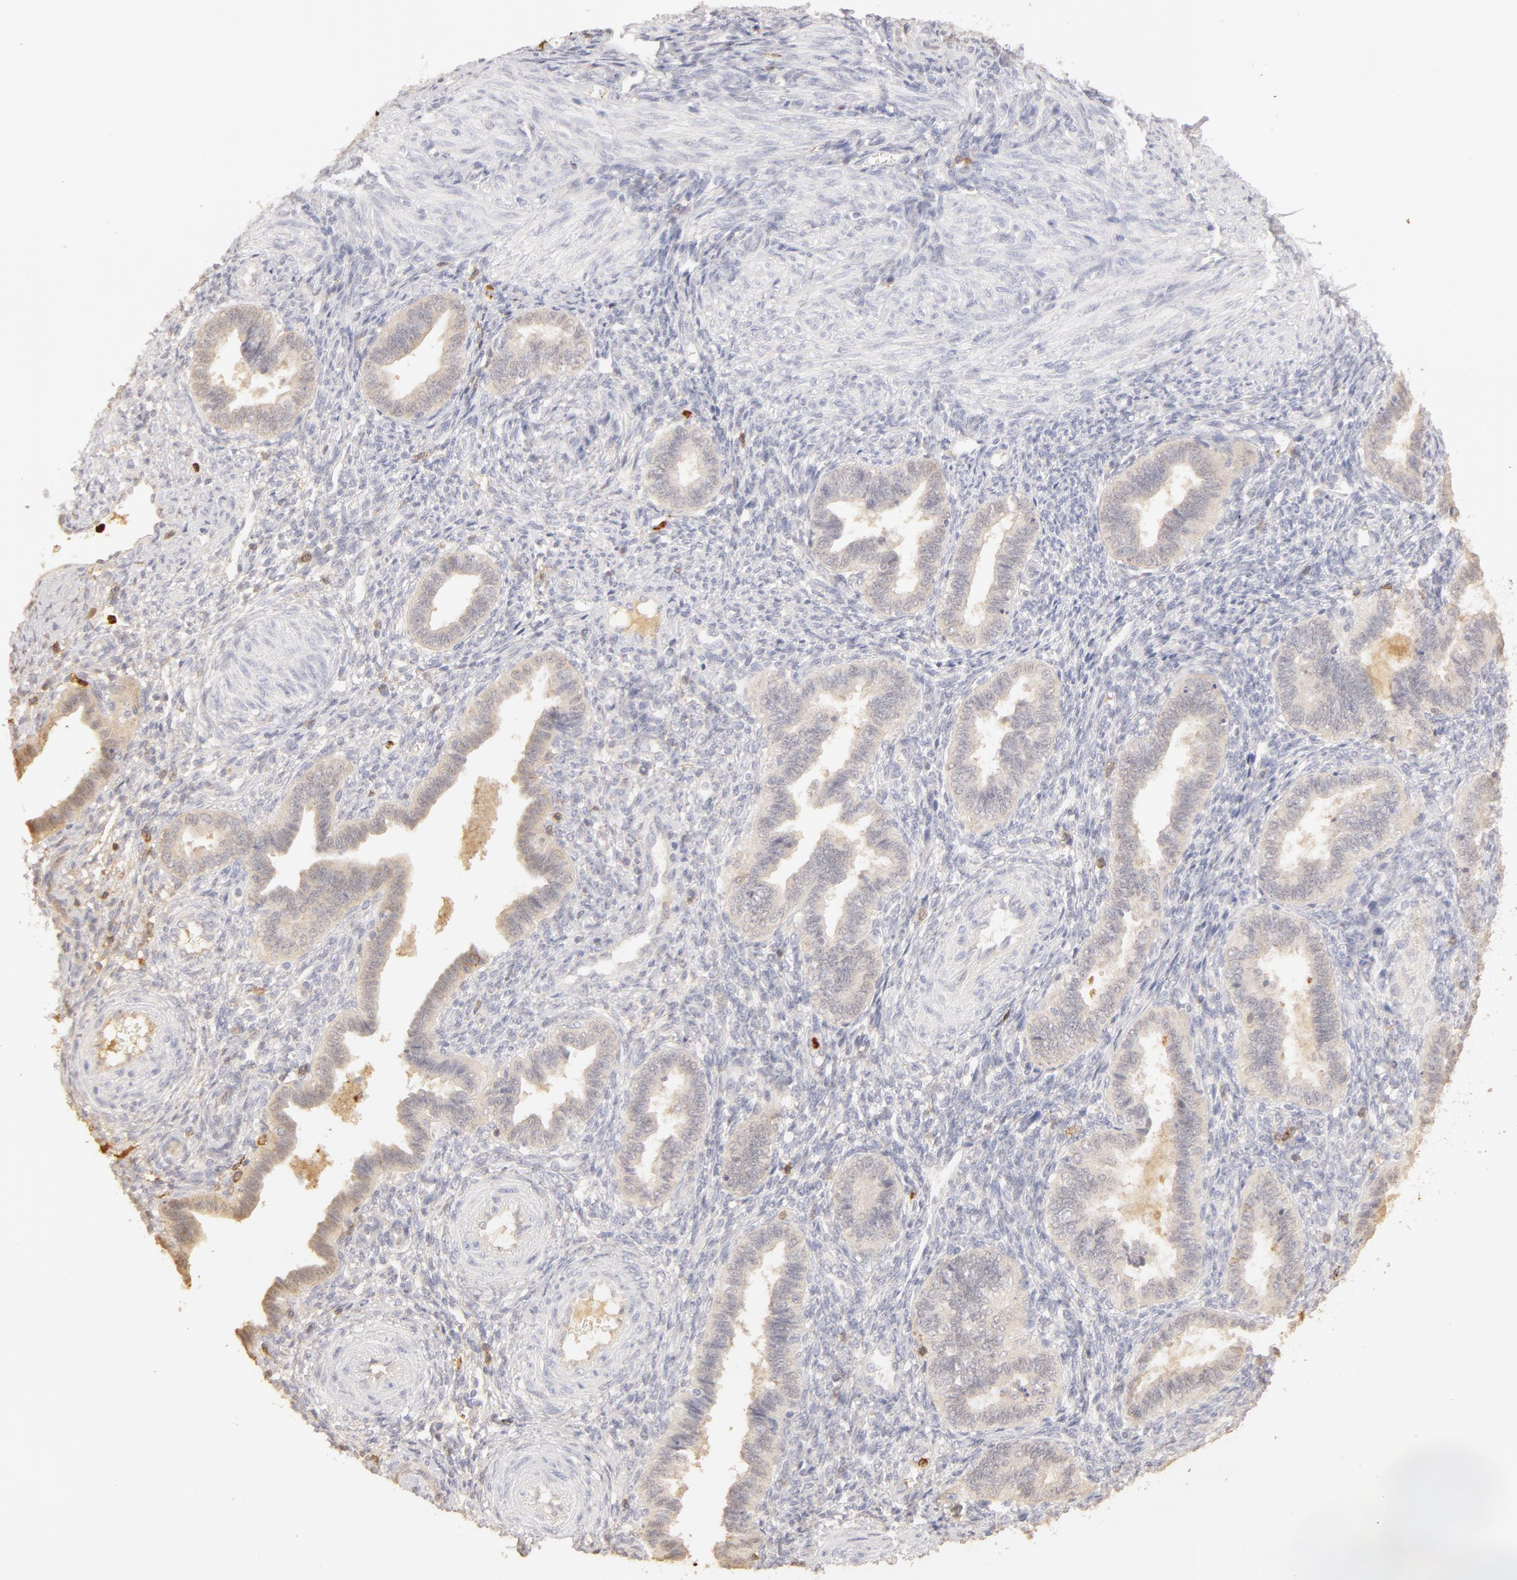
{"staining": {"intensity": "negative", "quantity": "none", "location": "none"}, "tissue": "endometrium", "cell_type": "Cells in endometrial stroma", "image_type": "normal", "snomed": [{"axis": "morphology", "description": "Normal tissue, NOS"}, {"axis": "topography", "description": "Endometrium"}], "caption": "Endometrium was stained to show a protein in brown. There is no significant positivity in cells in endometrial stroma. (DAB (3,3'-diaminobenzidine) immunohistochemistry, high magnification).", "gene": "C1R", "patient": {"sex": "female", "age": 36}}